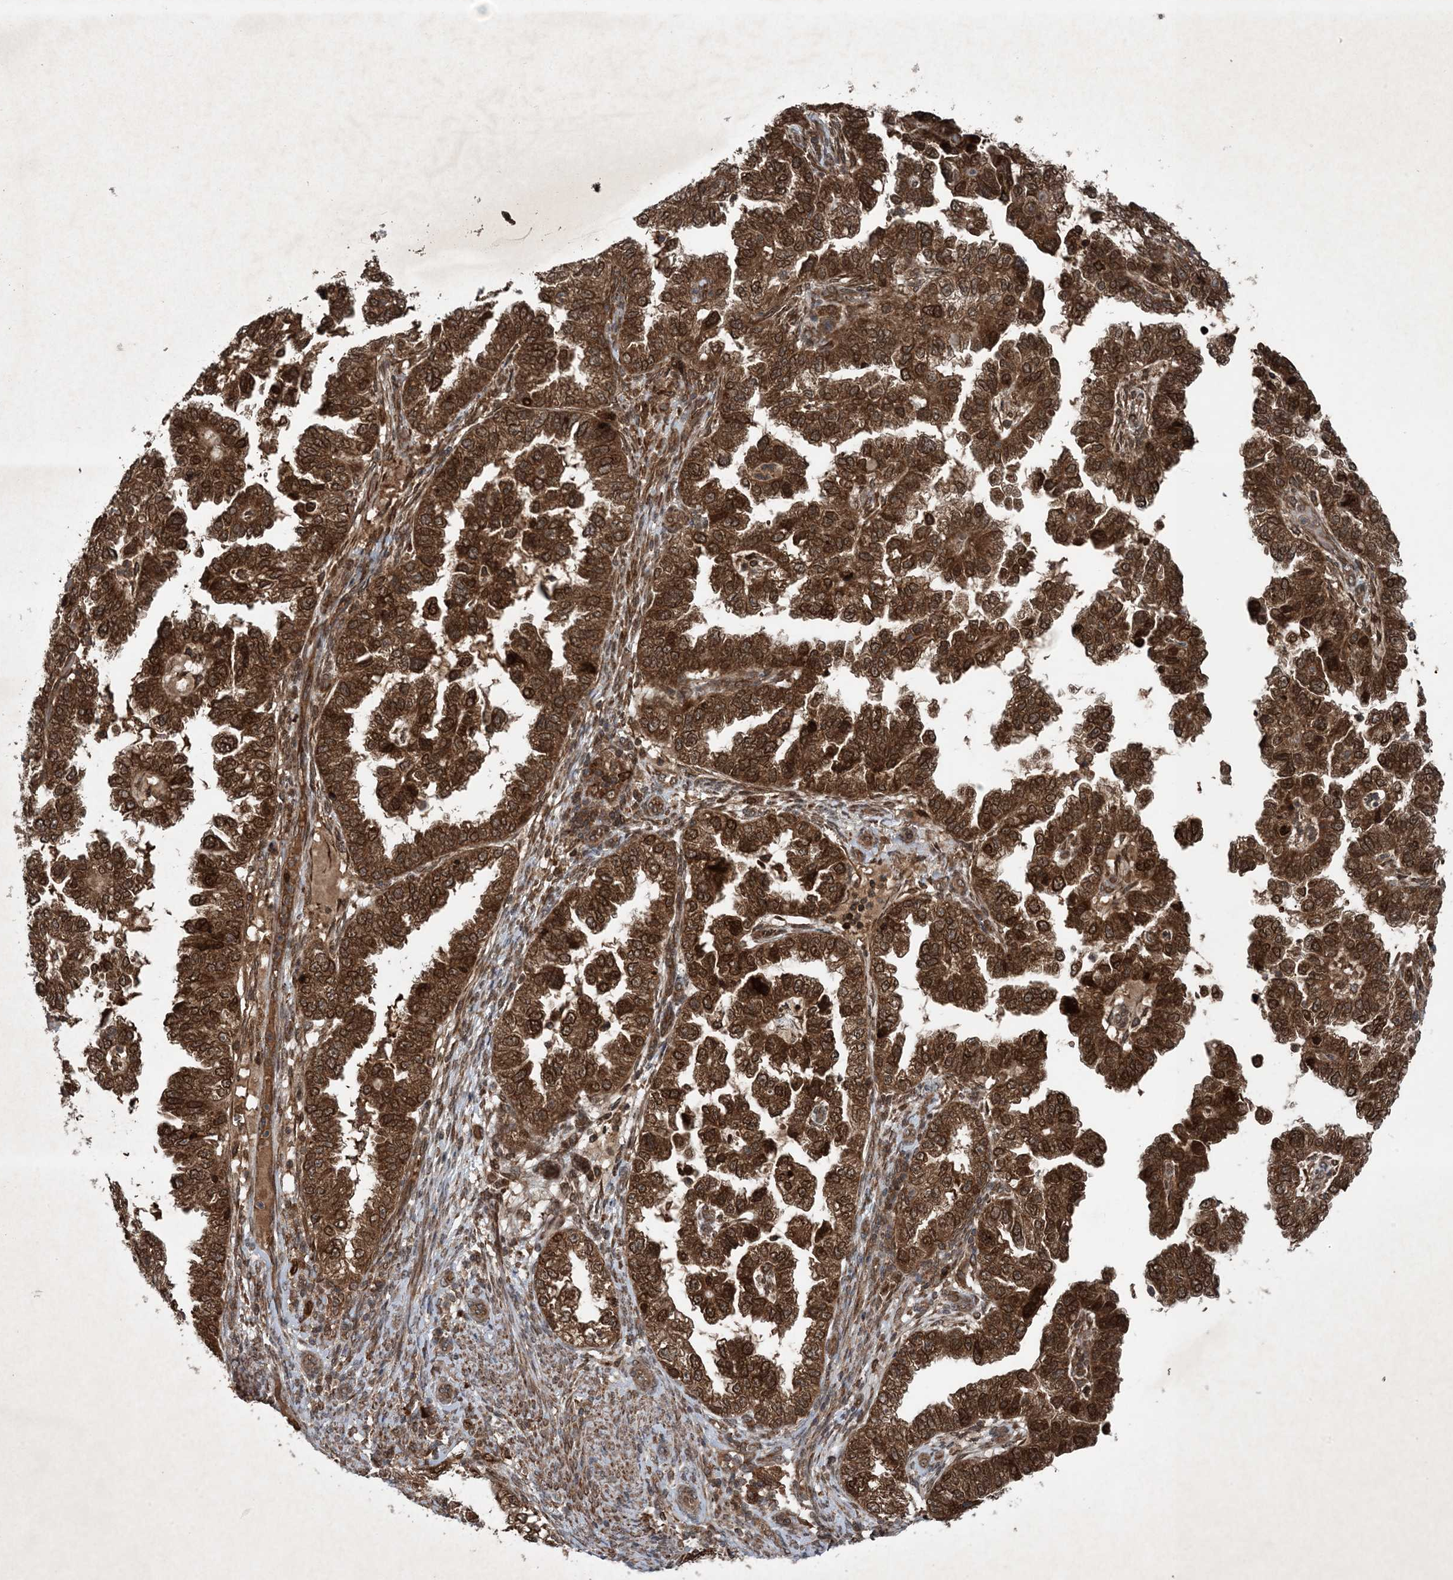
{"staining": {"intensity": "strong", "quantity": ">75%", "location": "cytoplasmic/membranous"}, "tissue": "endometrial cancer", "cell_type": "Tumor cells", "image_type": "cancer", "snomed": [{"axis": "morphology", "description": "Adenocarcinoma, NOS"}, {"axis": "topography", "description": "Endometrium"}], "caption": "Protein staining reveals strong cytoplasmic/membranous positivity in about >75% of tumor cells in adenocarcinoma (endometrial). Nuclei are stained in blue.", "gene": "GNG5", "patient": {"sex": "female", "age": 85}}